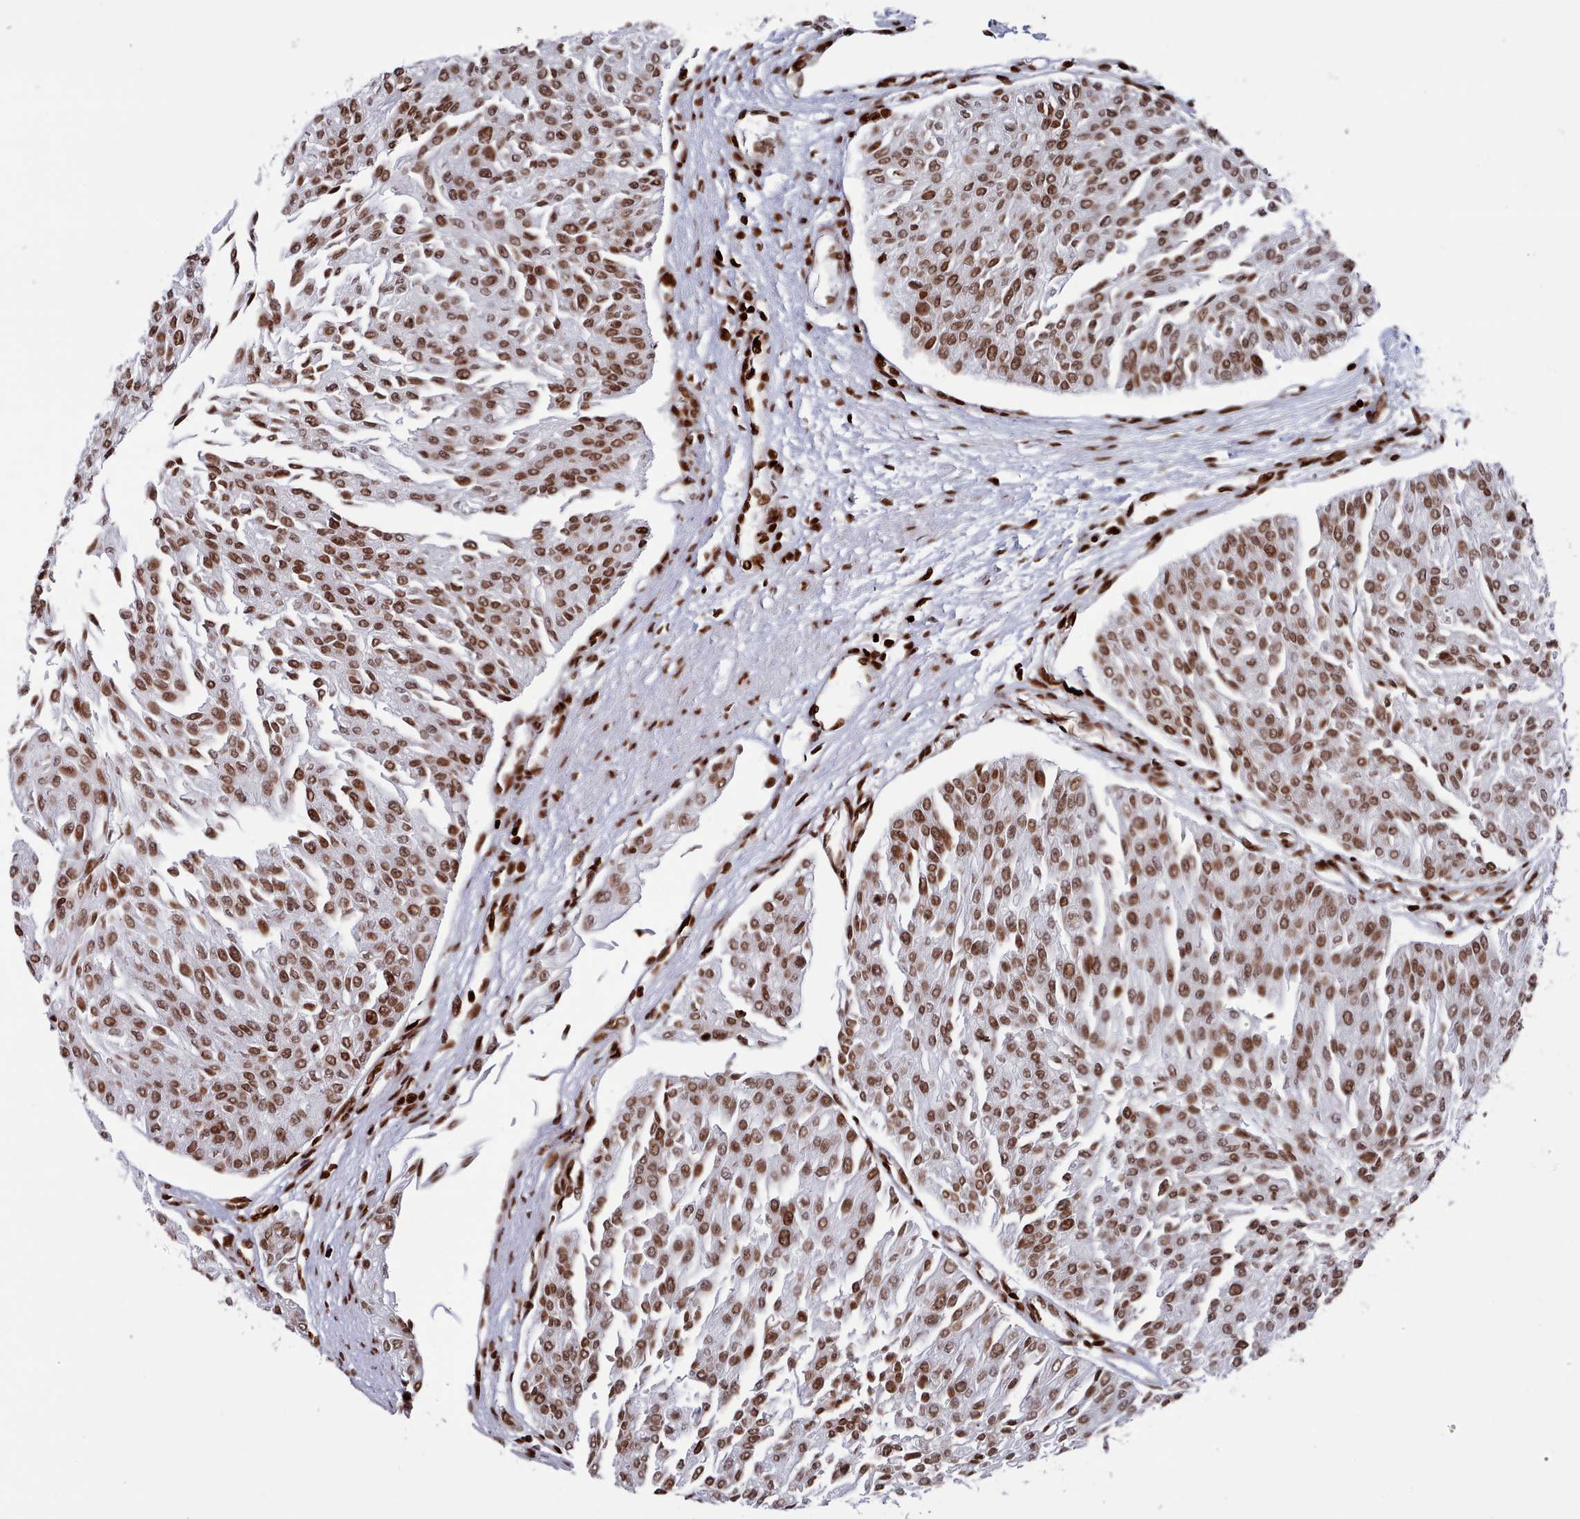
{"staining": {"intensity": "moderate", "quantity": ">75%", "location": "nuclear"}, "tissue": "urothelial cancer", "cell_type": "Tumor cells", "image_type": "cancer", "snomed": [{"axis": "morphology", "description": "Urothelial carcinoma, Low grade"}, {"axis": "topography", "description": "Urinary bladder"}], "caption": "Tumor cells display medium levels of moderate nuclear expression in about >75% of cells in urothelial cancer.", "gene": "PCDHB12", "patient": {"sex": "male", "age": 67}}